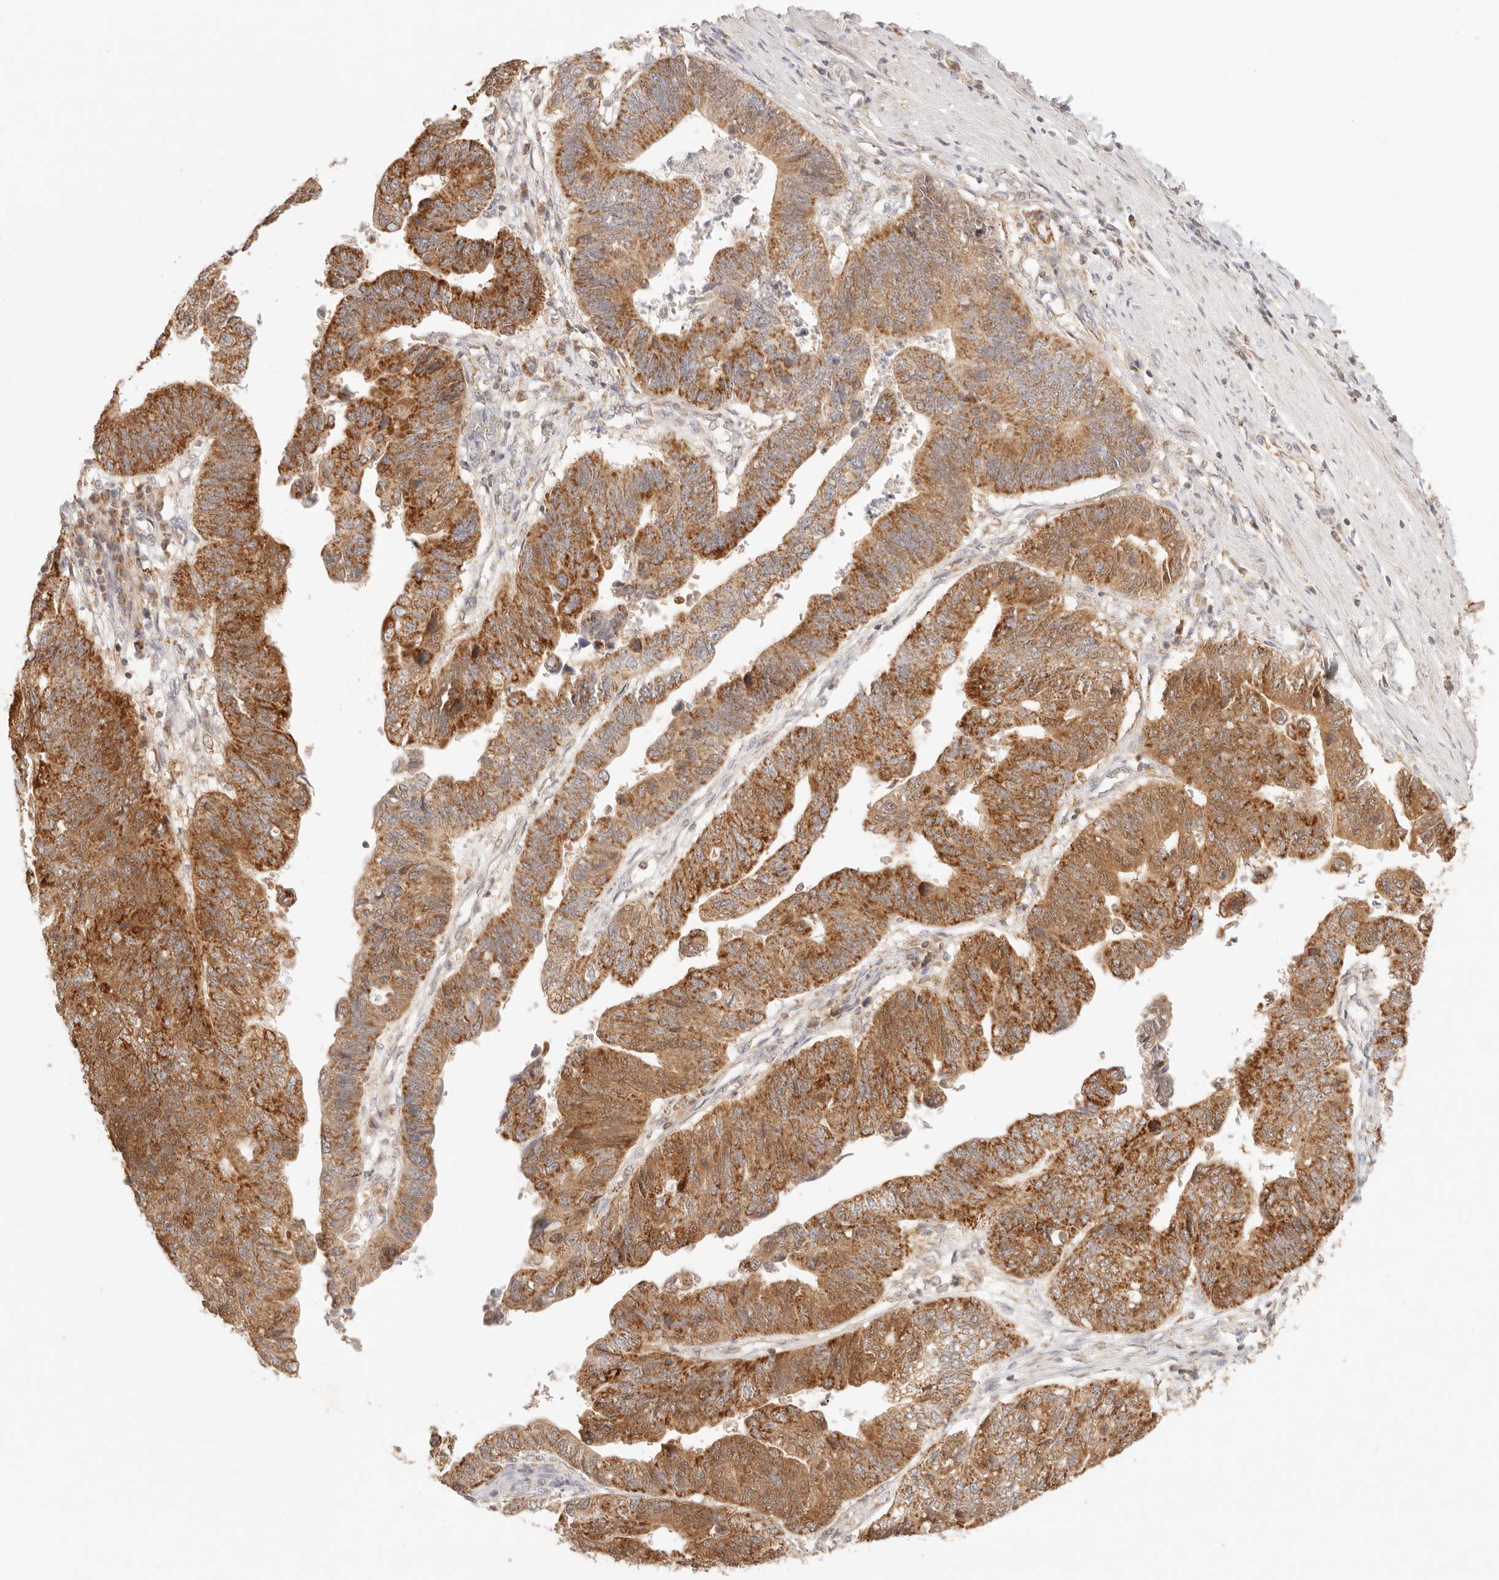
{"staining": {"intensity": "strong", "quantity": ">75%", "location": "cytoplasmic/membranous"}, "tissue": "stomach cancer", "cell_type": "Tumor cells", "image_type": "cancer", "snomed": [{"axis": "morphology", "description": "Adenocarcinoma, NOS"}, {"axis": "topography", "description": "Stomach"}], "caption": "The histopathology image shows immunohistochemical staining of stomach adenocarcinoma. There is strong cytoplasmic/membranous positivity is identified in approximately >75% of tumor cells. The staining was performed using DAB to visualize the protein expression in brown, while the nuclei were stained in blue with hematoxylin (Magnification: 20x).", "gene": "COA6", "patient": {"sex": "male", "age": 59}}